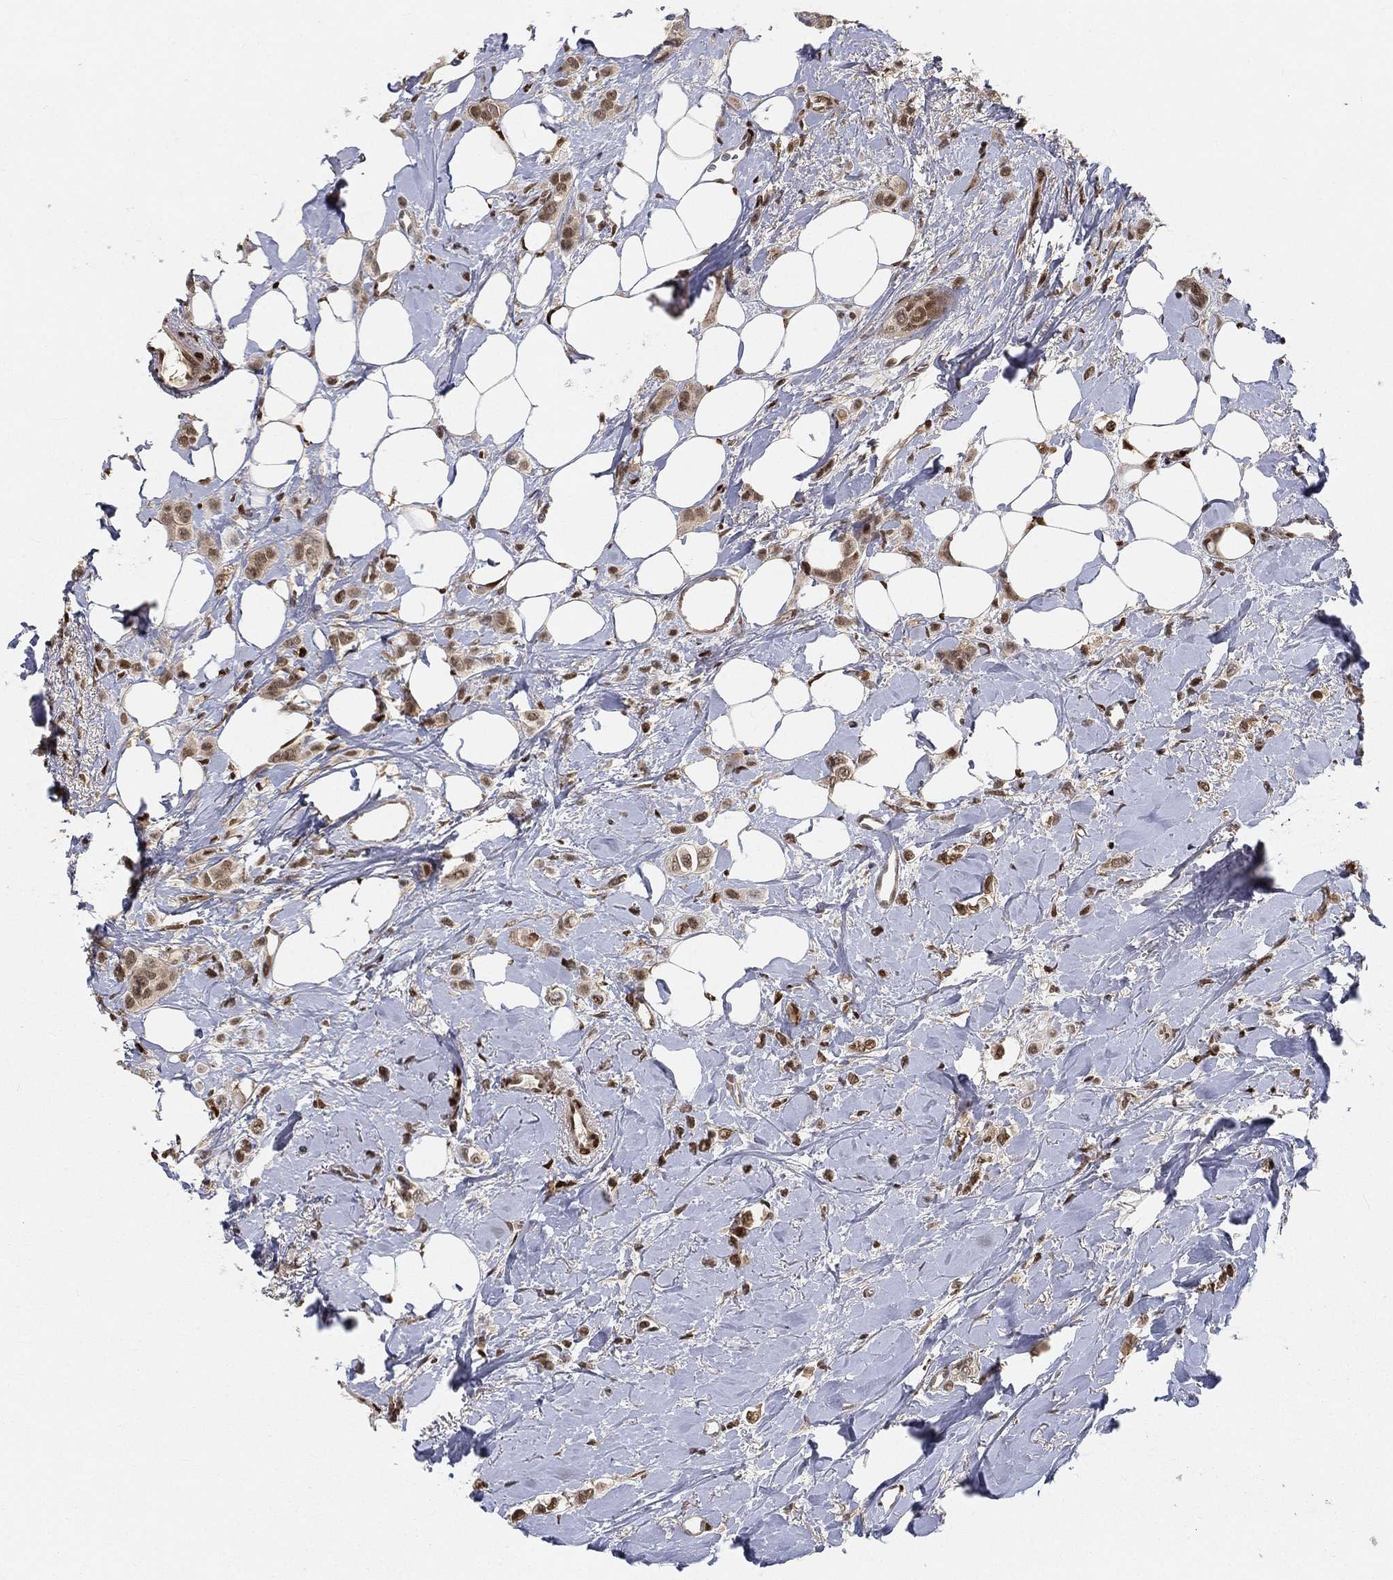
{"staining": {"intensity": "weak", "quantity": "25%-75%", "location": "cytoplasmic/membranous,nuclear"}, "tissue": "breast cancer", "cell_type": "Tumor cells", "image_type": "cancer", "snomed": [{"axis": "morphology", "description": "Lobular carcinoma"}, {"axis": "topography", "description": "Breast"}], "caption": "The histopathology image displays immunohistochemical staining of breast cancer (lobular carcinoma). There is weak cytoplasmic/membranous and nuclear expression is identified in approximately 25%-75% of tumor cells. (IHC, brightfield microscopy, high magnification).", "gene": "CRTC3", "patient": {"sex": "female", "age": 66}}